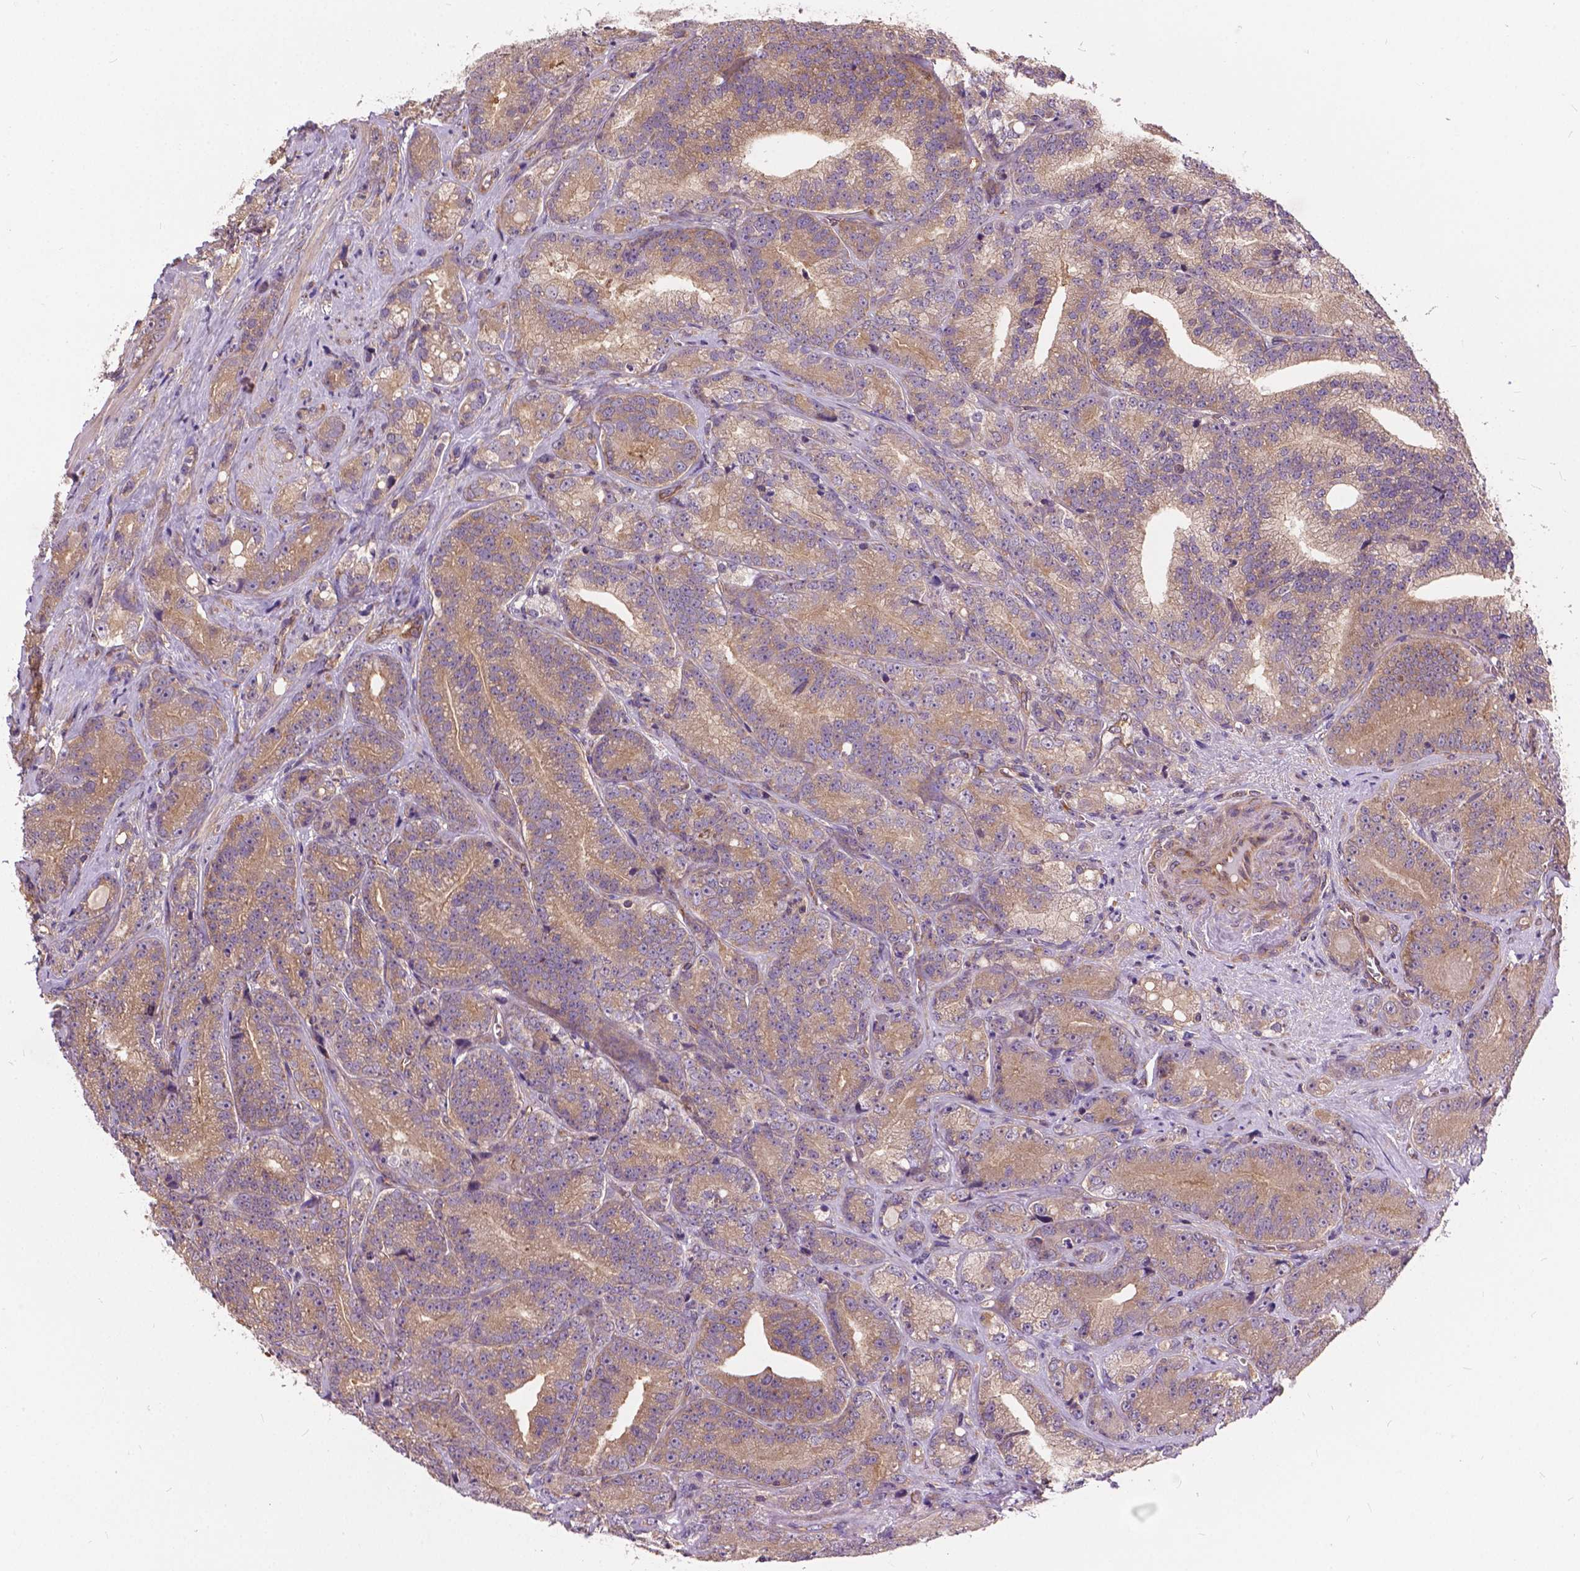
{"staining": {"intensity": "weak", "quantity": ">75%", "location": "cytoplasmic/membranous"}, "tissue": "prostate cancer", "cell_type": "Tumor cells", "image_type": "cancer", "snomed": [{"axis": "morphology", "description": "Adenocarcinoma, NOS"}, {"axis": "topography", "description": "Prostate"}], "caption": "Tumor cells show weak cytoplasmic/membranous positivity in about >75% of cells in adenocarcinoma (prostate). (IHC, brightfield microscopy, high magnification).", "gene": "MZT1", "patient": {"sex": "male", "age": 63}}